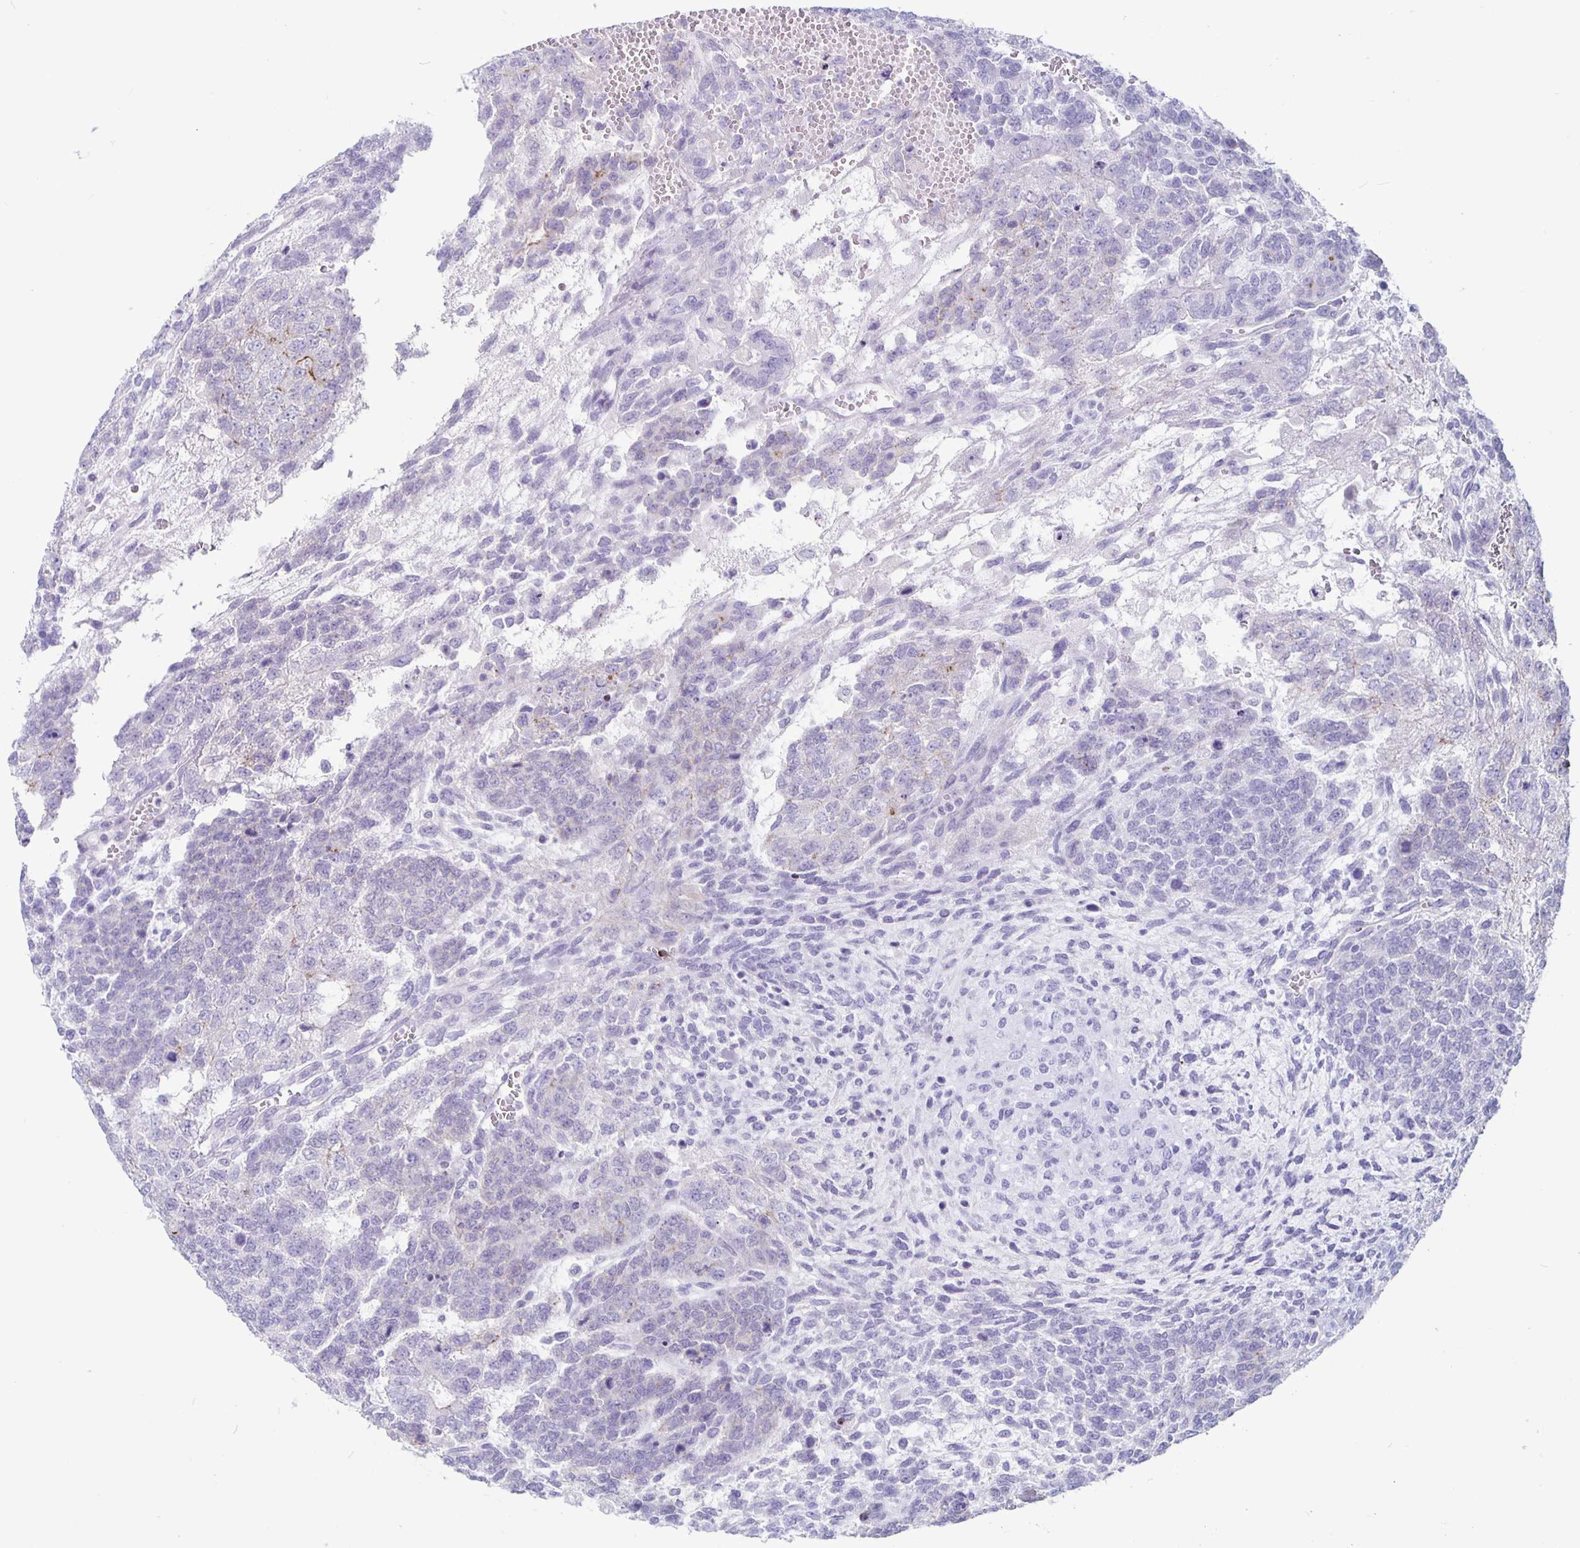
{"staining": {"intensity": "negative", "quantity": "none", "location": "none"}, "tissue": "testis cancer", "cell_type": "Tumor cells", "image_type": "cancer", "snomed": [{"axis": "morphology", "description": "Normal tissue, NOS"}, {"axis": "morphology", "description": "Carcinoma, Embryonal, NOS"}, {"axis": "topography", "description": "Testis"}, {"axis": "topography", "description": "Epididymis"}], "caption": "Embryonal carcinoma (testis) stained for a protein using immunohistochemistry (IHC) shows no staining tumor cells.", "gene": "GZMK", "patient": {"sex": "male", "age": 23}}